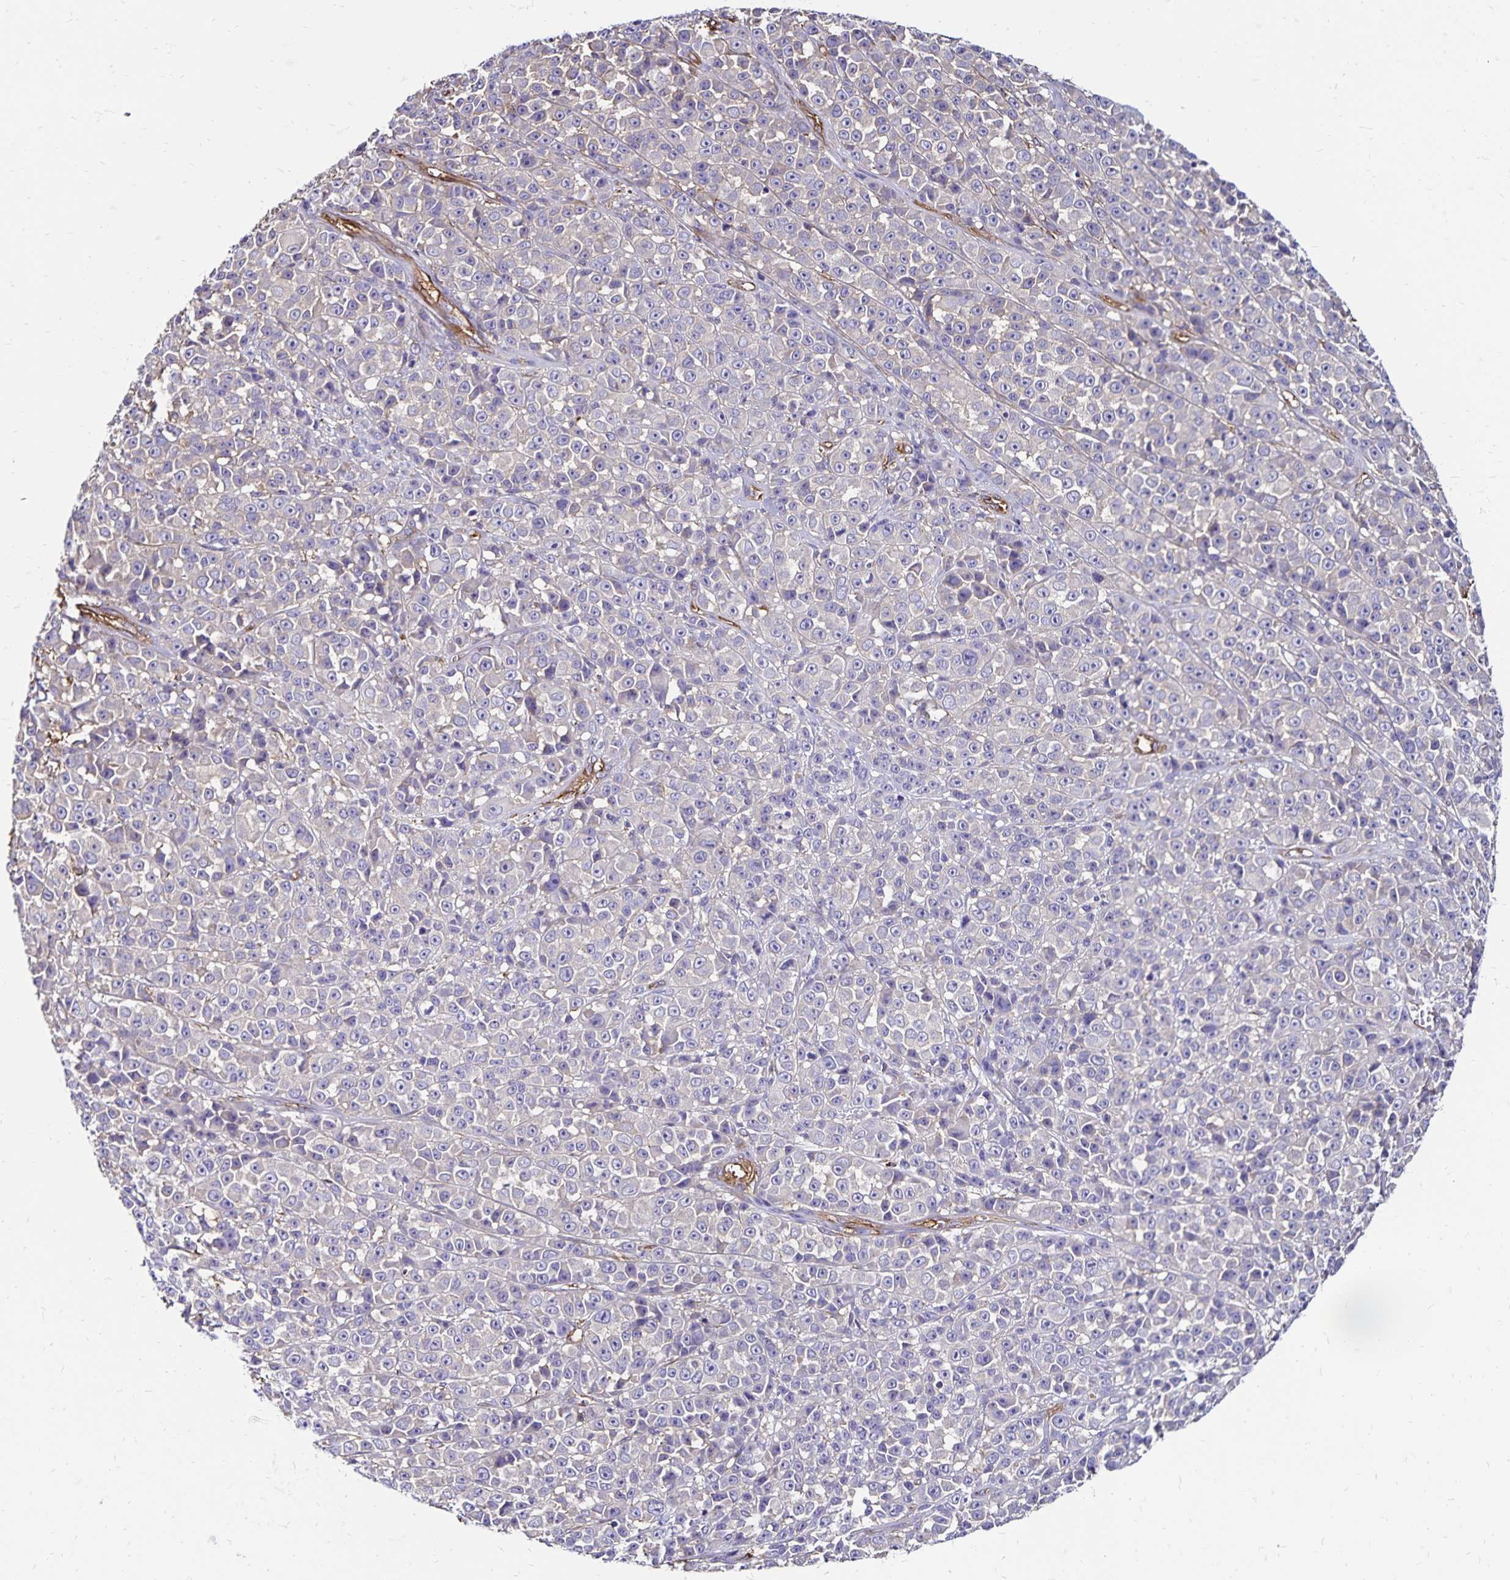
{"staining": {"intensity": "negative", "quantity": "none", "location": "none"}, "tissue": "melanoma", "cell_type": "Tumor cells", "image_type": "cancer", "snomed": [{"axis": "morphology", "description": "Malignant melanoma, NOS"}, {"axis": "topography", "description": "Skin"}, {"axis": "topography", "description": "Skin of back"}], "caption": "A photomicrograph of human melanoma is negative for staining in tumor cells.", "gene": "RPRML", "patient": {"sex": "male", "age": 91}}